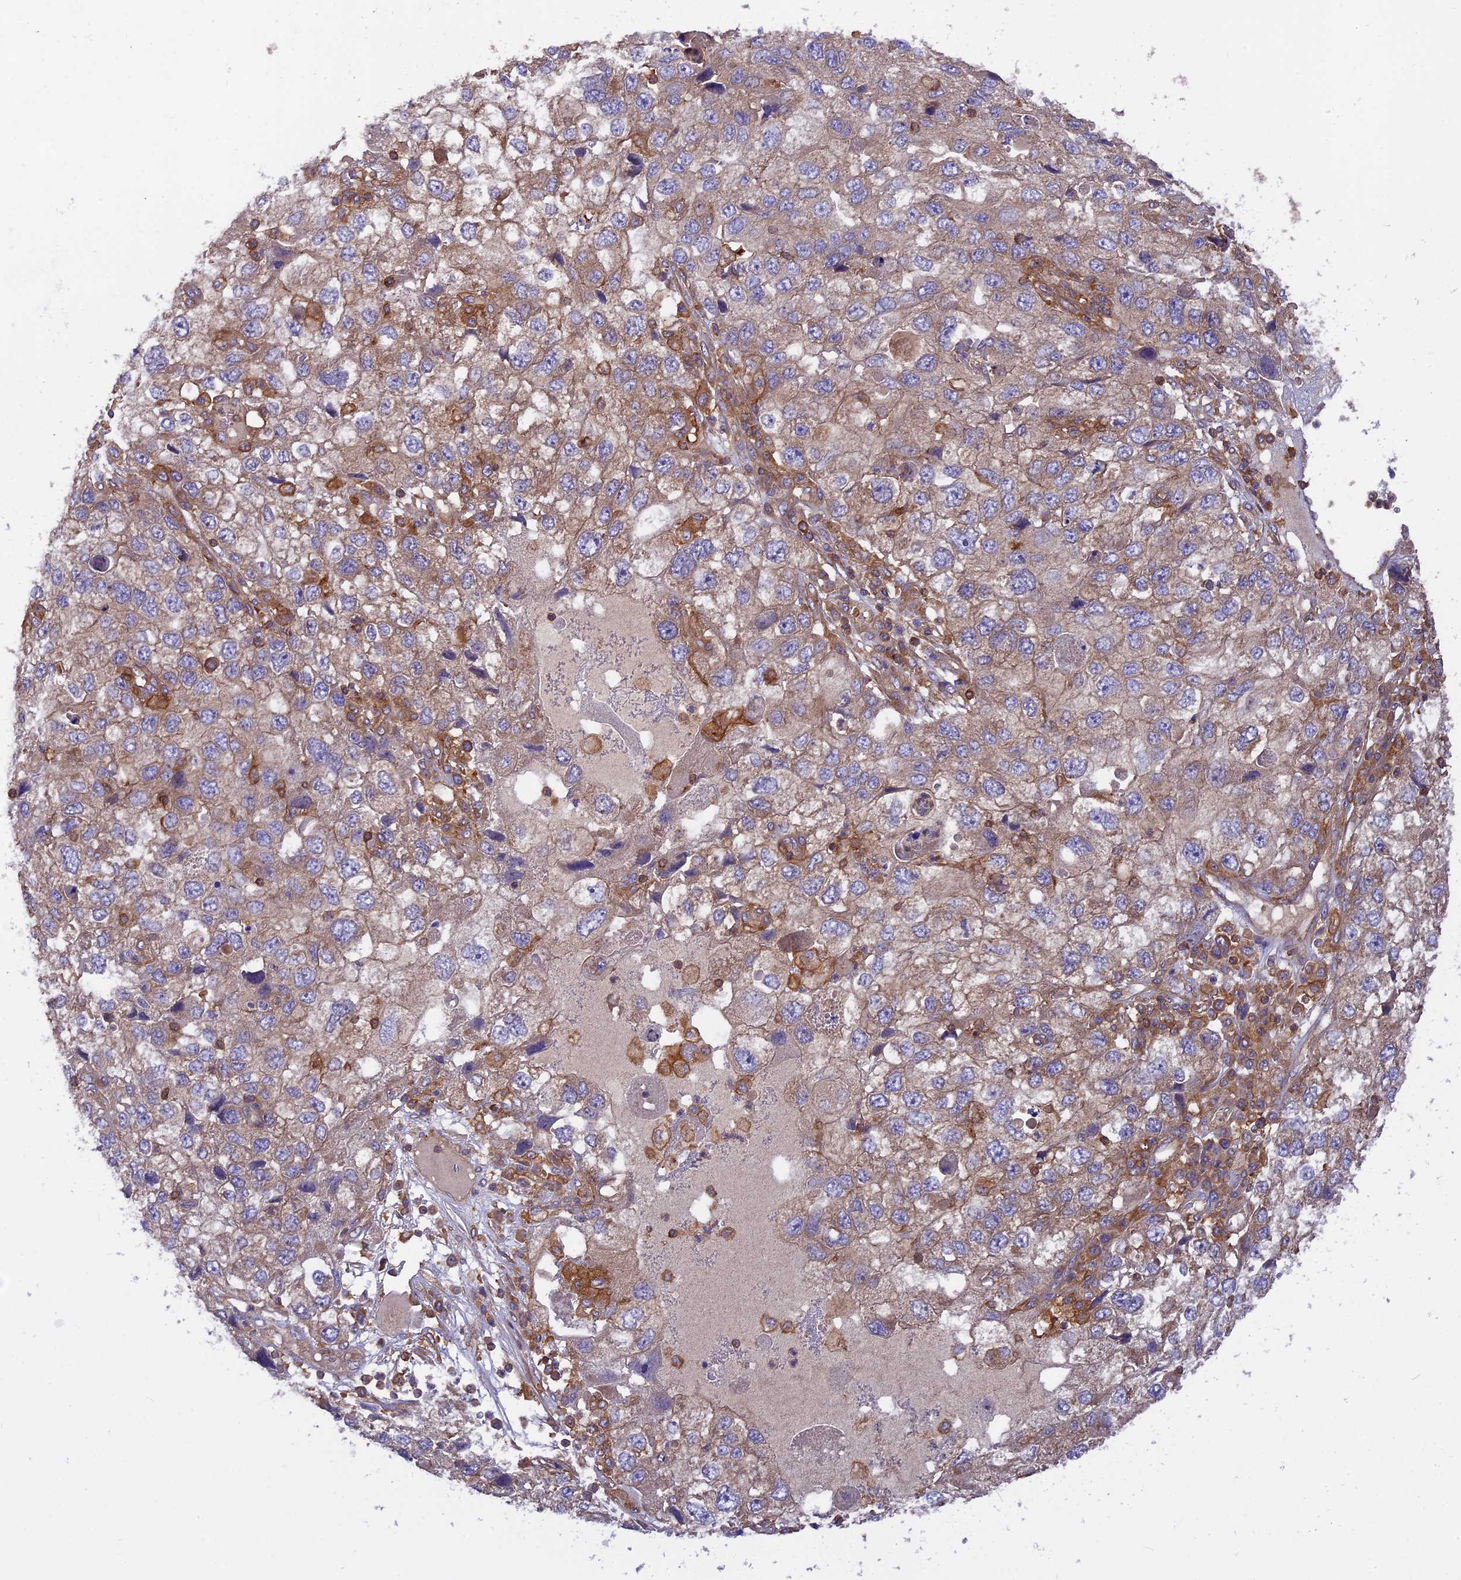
{"staining": {"intensity": "weak", "quantity": "25%-75%", "location": "cytoplasmic/membranous"}, "tissue": "endometrial cancer", "cell_type": "Tumor cells", "image_type": "cancer", "snomed": [{"axis": "morphology", "description": "Adenocarcinoma, NOS"}, {"axis": "topography", "description": "Endometrium"}], "caption": "IHC photomicrograph of adenocarcinoma (endometrial) stained for a protein (brown), which shows low levels of weak cytoplasmic/membranous staining in about 25%-75% of tumor cells.", "gene": "MYO9B", "patient": {"sex": "female", "age": 49}}